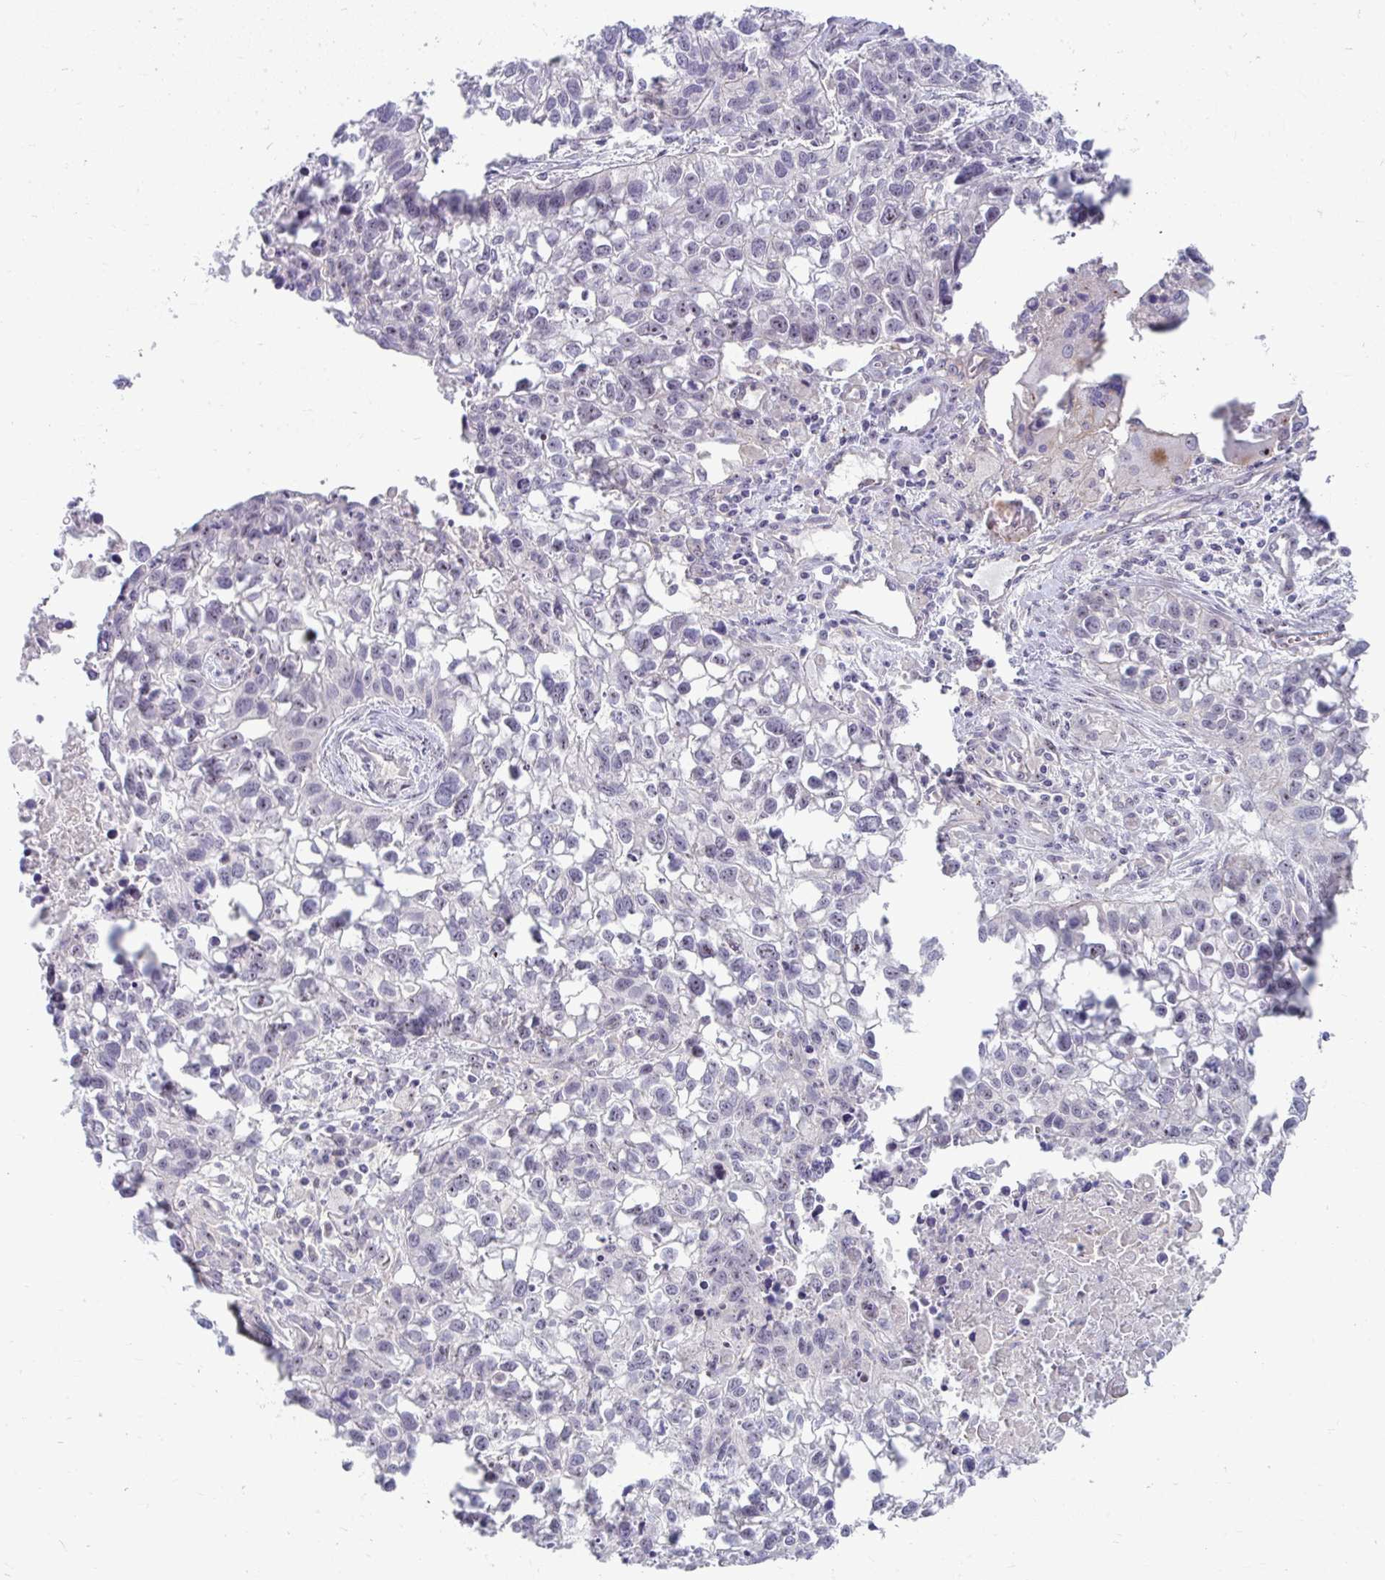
{"staining": {"intensity": "negative", "quantity": "none", "location": "none"}, "tissue": "lung cancer", "cell_type": "Tumor cells", "image_type": "cancer", "snomed": [{"axis": "morphology", "description": "Squamous cell carcinoma, NOS"}, {"axis": "topography", "description": "Lung"}], "caption": "The image reveals no significant positivity in tumor cells of lung cancer. Nuclei are stained in blue.", "gene": "MUS81", "patient": {"sex": "male", "age": 74}}